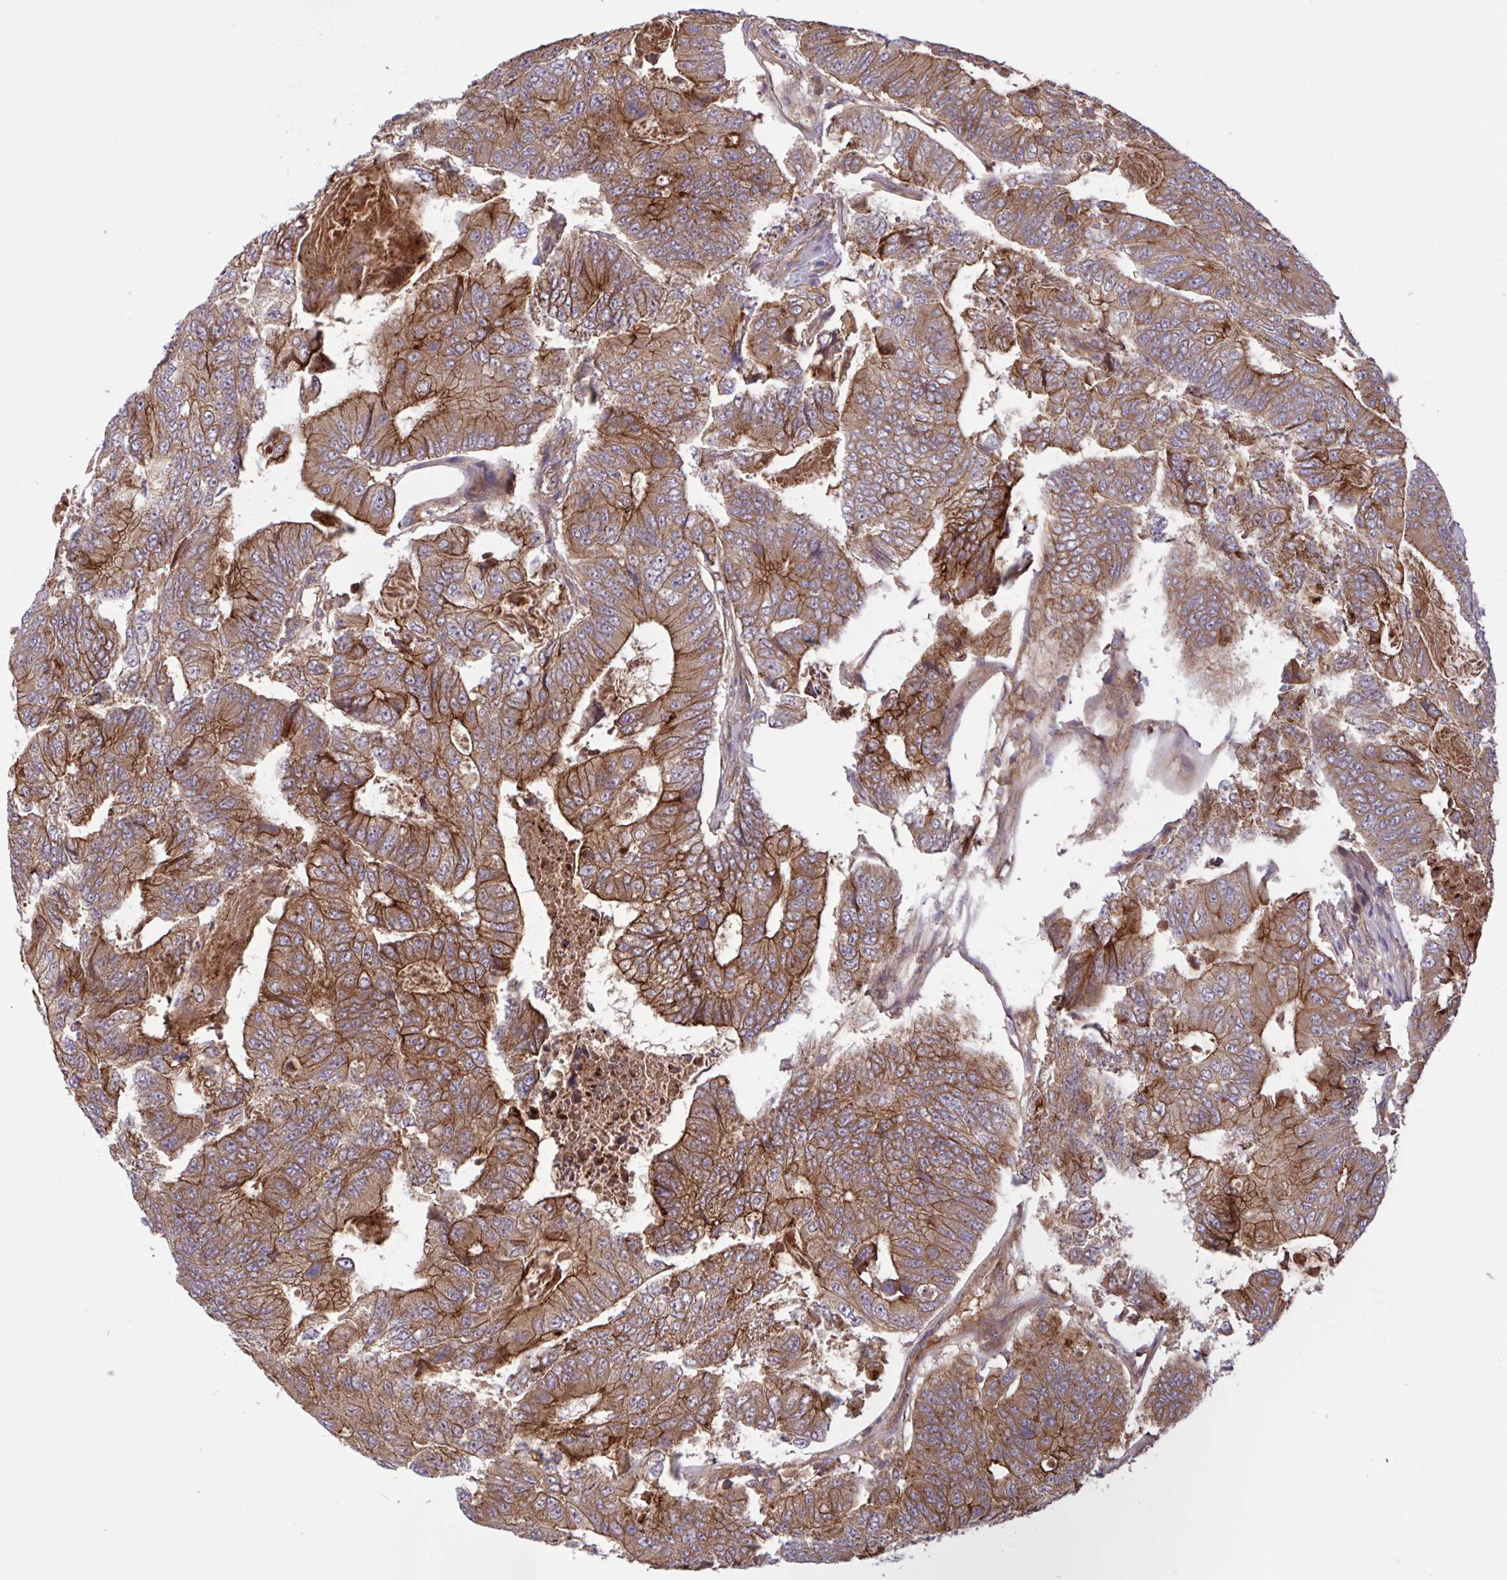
{"staining": {"intensity": "moderate", "quantity": ">75%", "location": "cytoplasmic/membranous"}, "tissue": "colorectal cancer", "cell_type": "Tumor cells", "image_type": "cancer", "snomed": [{"axis": "morphology", "description": "Adenocarcinoma, NOS"}, {"axis": "topography", "description": "Colon"}], "caption": "Adenocarcinoma (colorectal) stained for a protein demonstrates moderate cytoplasmic/membranous positivity in tumor cells. (Stains: DAB (3,3'-diaminobenzidine) in brown, nuclei in blue, Microscopy: brightfield microscopy at high magnification).", "gene": "INTS10", "patient": {"sex": "female", "age": 48}}